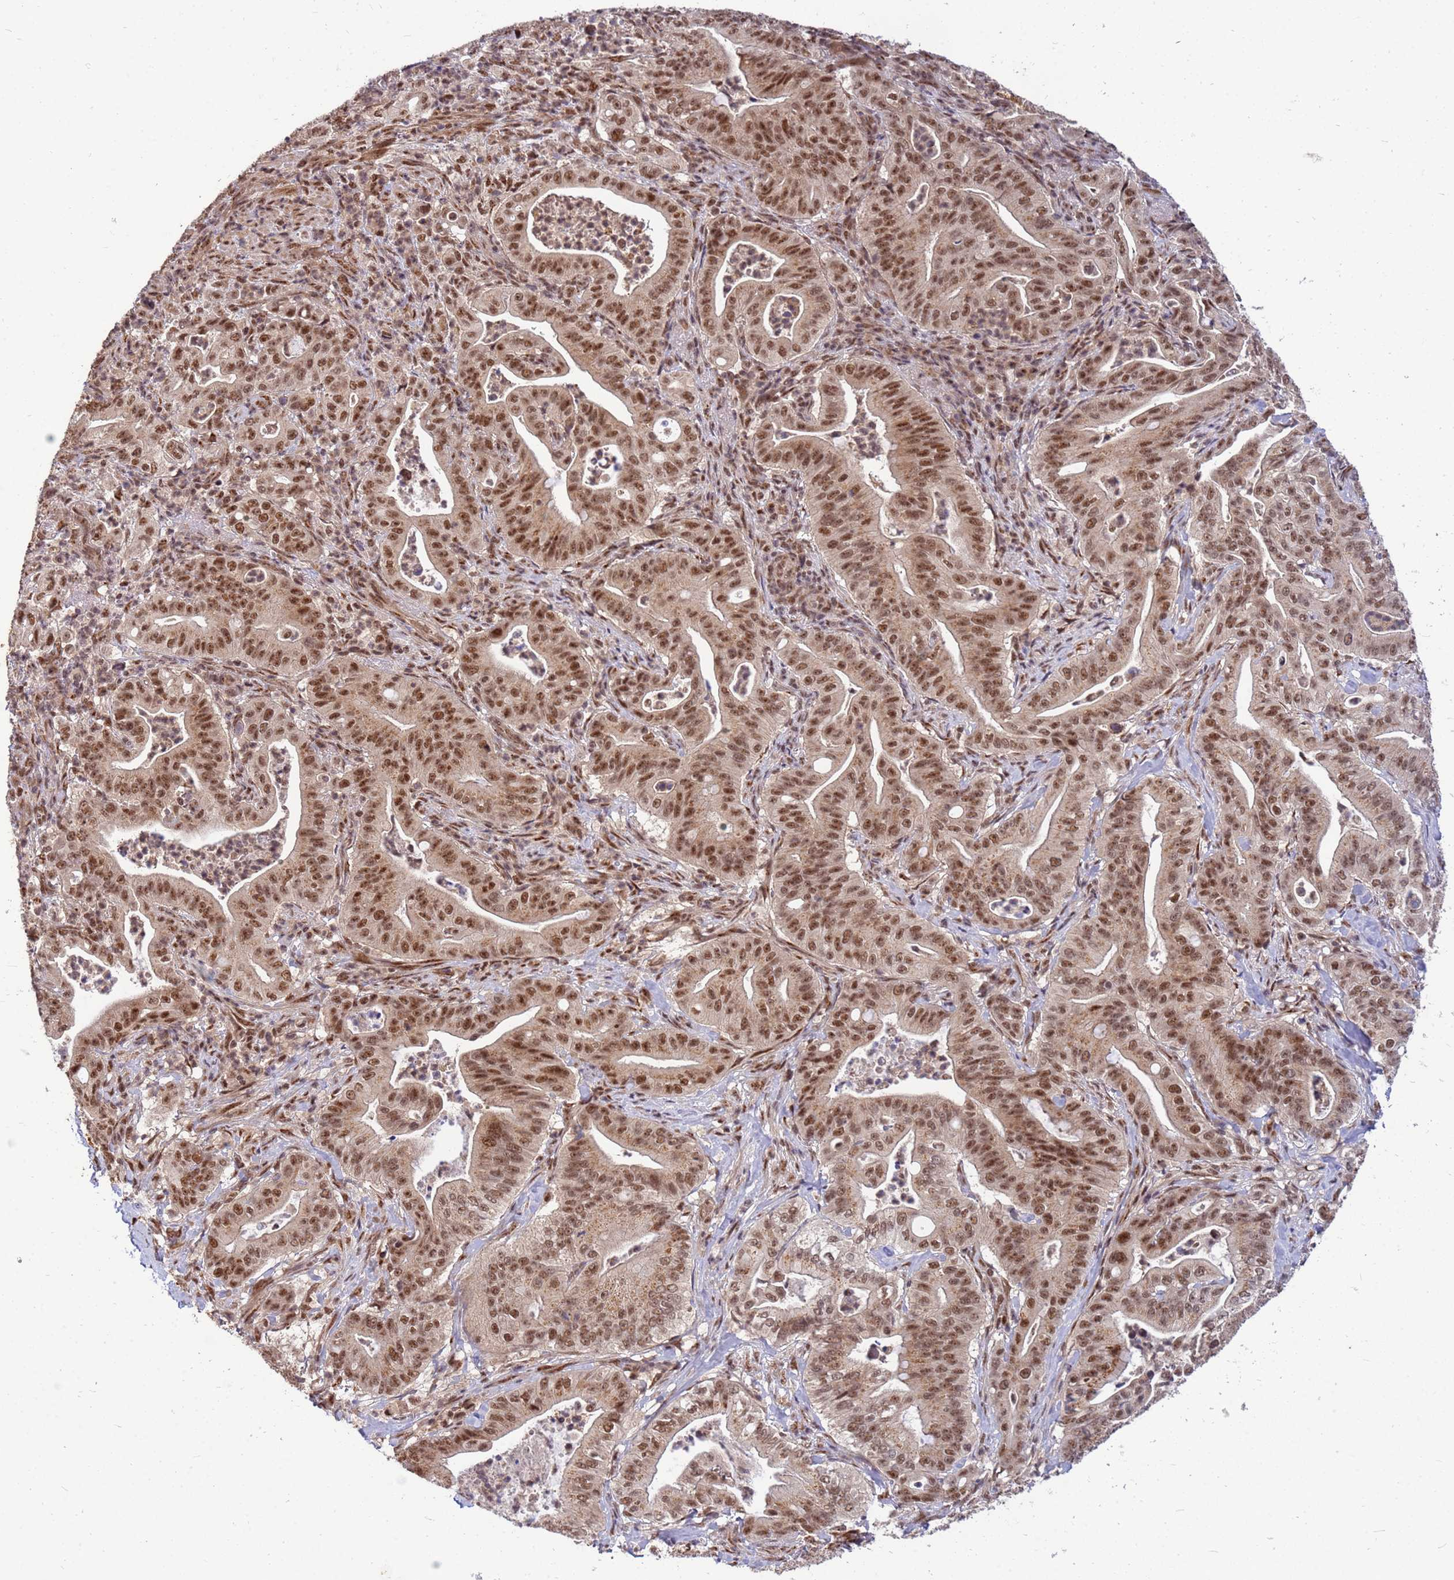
{"staining": {"intensity": "moderate", "quantity": ">75%", "location": "cytoplasmic/membranous,nuclear"}, "tissue": "pancreatic cancer", "cell_type": "Tumor cells", "image_type": "cancer", "snomed": [{"axis": "morphology", "description": "Adenocarcinoma, NOS"}, {"axis": "topography", "description": "Pancreas"}], "caption": "Adenocarcinoma (pancreatic) stained with a brown dye exhibits moderate cytoplasmic/membranous and nuclear positive positivity in approximately >75% of tumor cells.", "gene": "NCBP2", "patient": {"sex": "male", "age": 71}}